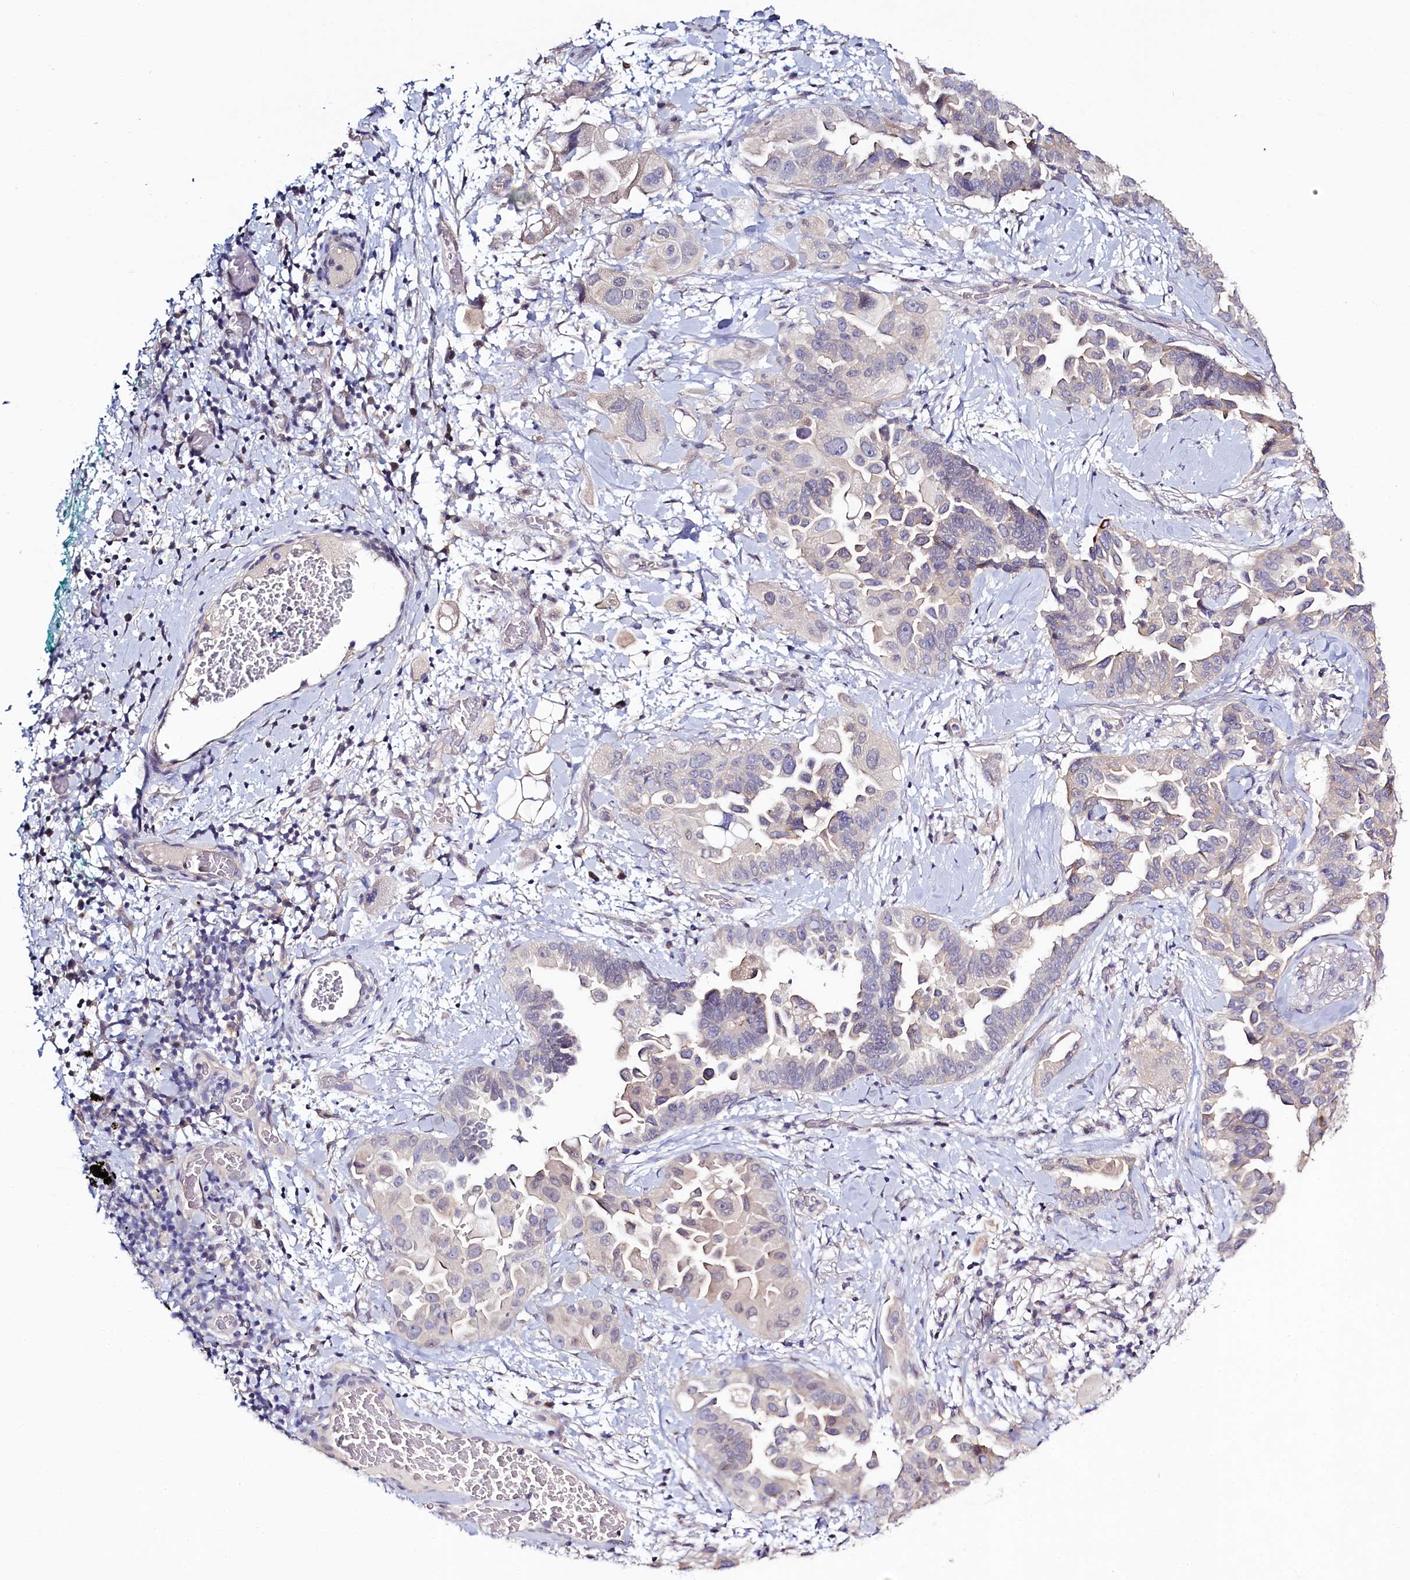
{"staining": {"intensity": "negative", "quantity": "none", "location": "none"}, "tissue": "lung cancer", "cell_type": "Tumor cells", "image_type": "cancer", "snomed": [{"axis": "morphology", "description": "Adenocarcinoma, NOS"}, {"axis": "topography", "description": "Lung"}], "caption": "This is a histopathology image of IHC staining of lung cancer (adenocarcinoma), which shows no staining in tumor cells.", "gene": "PDE6D", "patient": {"sex": "female", "age": 67}}